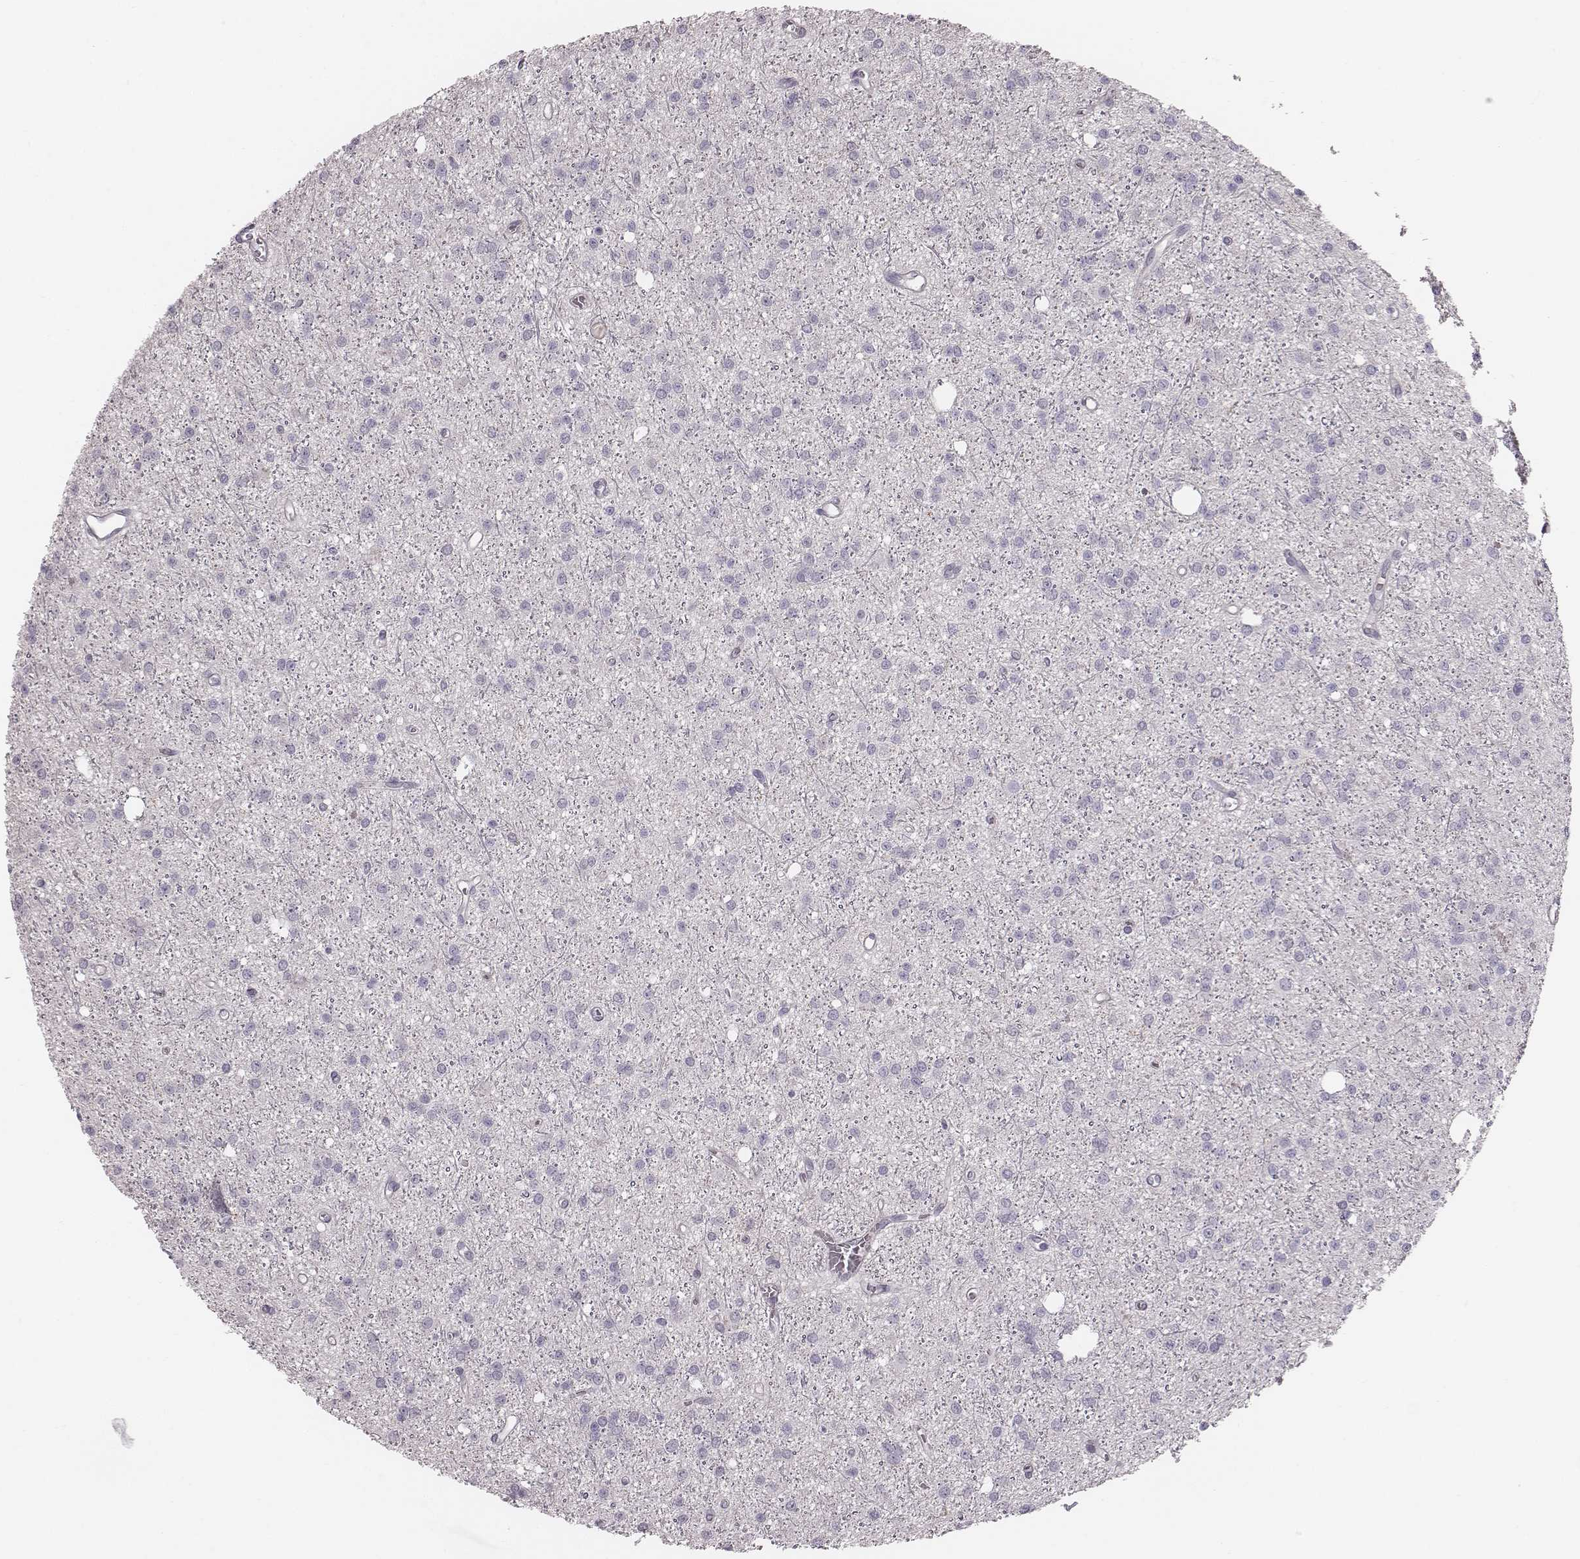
{"staining": {"intensity": "negative", "quantity": "none", "location": "none"}, "tissue": "glioma", "cell_type": "Tumor cells", "image_type": "cancer", "snomed": [{"axis": "morphology", "description": "Glioma, malignant, Low grade"}, {"axis": "topography", "description": "Brain"}], "caption": "The immunohistochemistry (IHC) photomicrograph has no significant expression in tumor cells of malignant glioma (low-grade) tissue.", "gene": "CACNG4", "patient": {"sex": "male", "age": 27}}